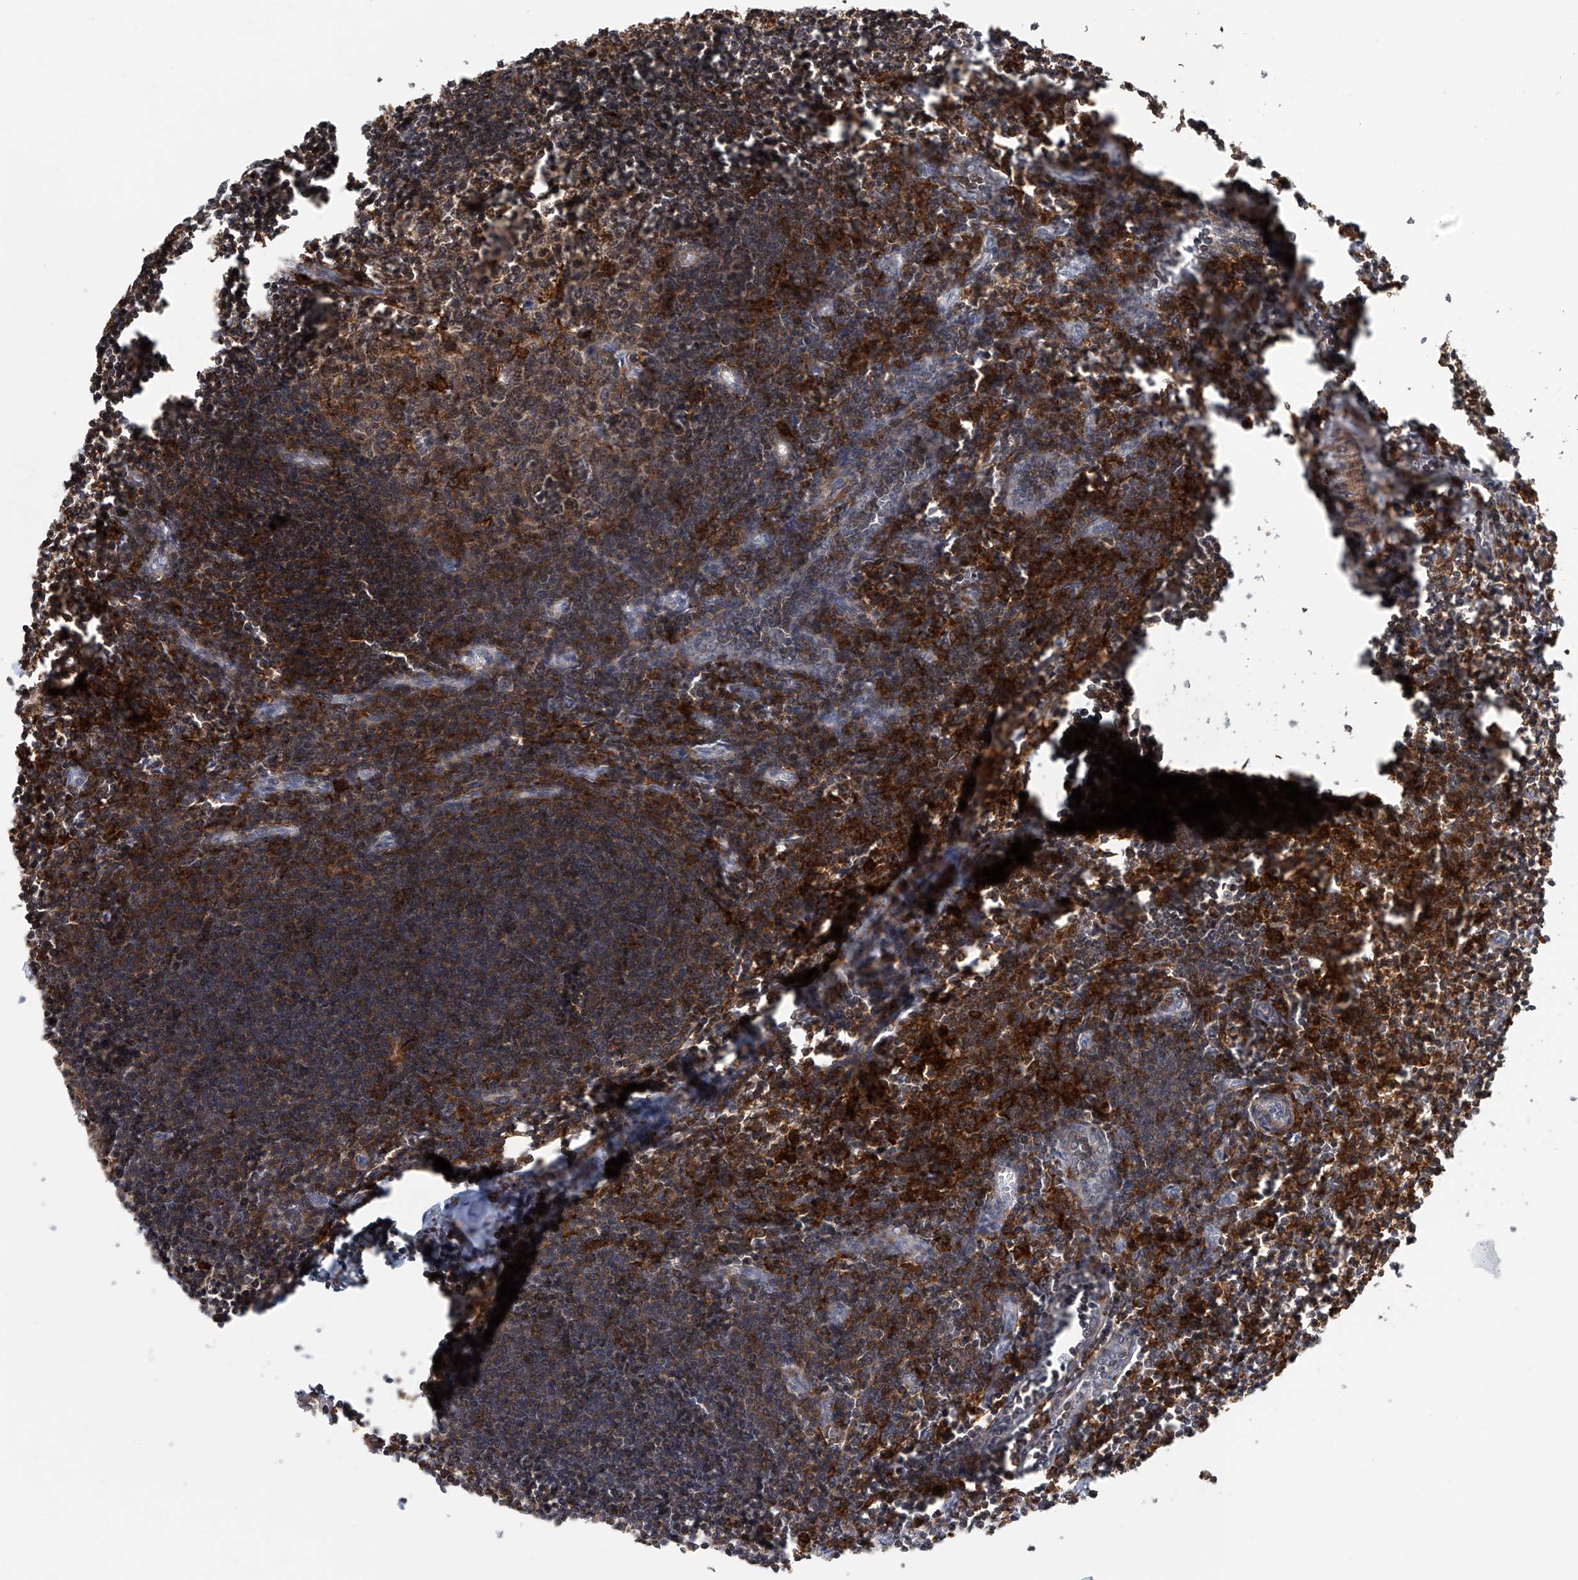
{"staining": {"intensity": "moderate", "quantity": ">75%", "location": "cytoplasmic/membranous"}, "tissue": "lymph node", "cell_type": "Germinal center cells", "image_type": "normal", "snomed": [{"axis": "morphology", "description": "Normal tissue, NOS"}, {"axis": "morphology", "description": "Malignant melanoma, Metastatic site"}, {"axis": "topography", "description": "Lymph node"}], "caption": "Immunohistochemistry of benign human lymph node shows medium levels of moderate cytoplasmic/membranous staining in about >75% of germinal center cells.", "gene": "MICAL1", "patient": {"sex": "male", "age": 41}}